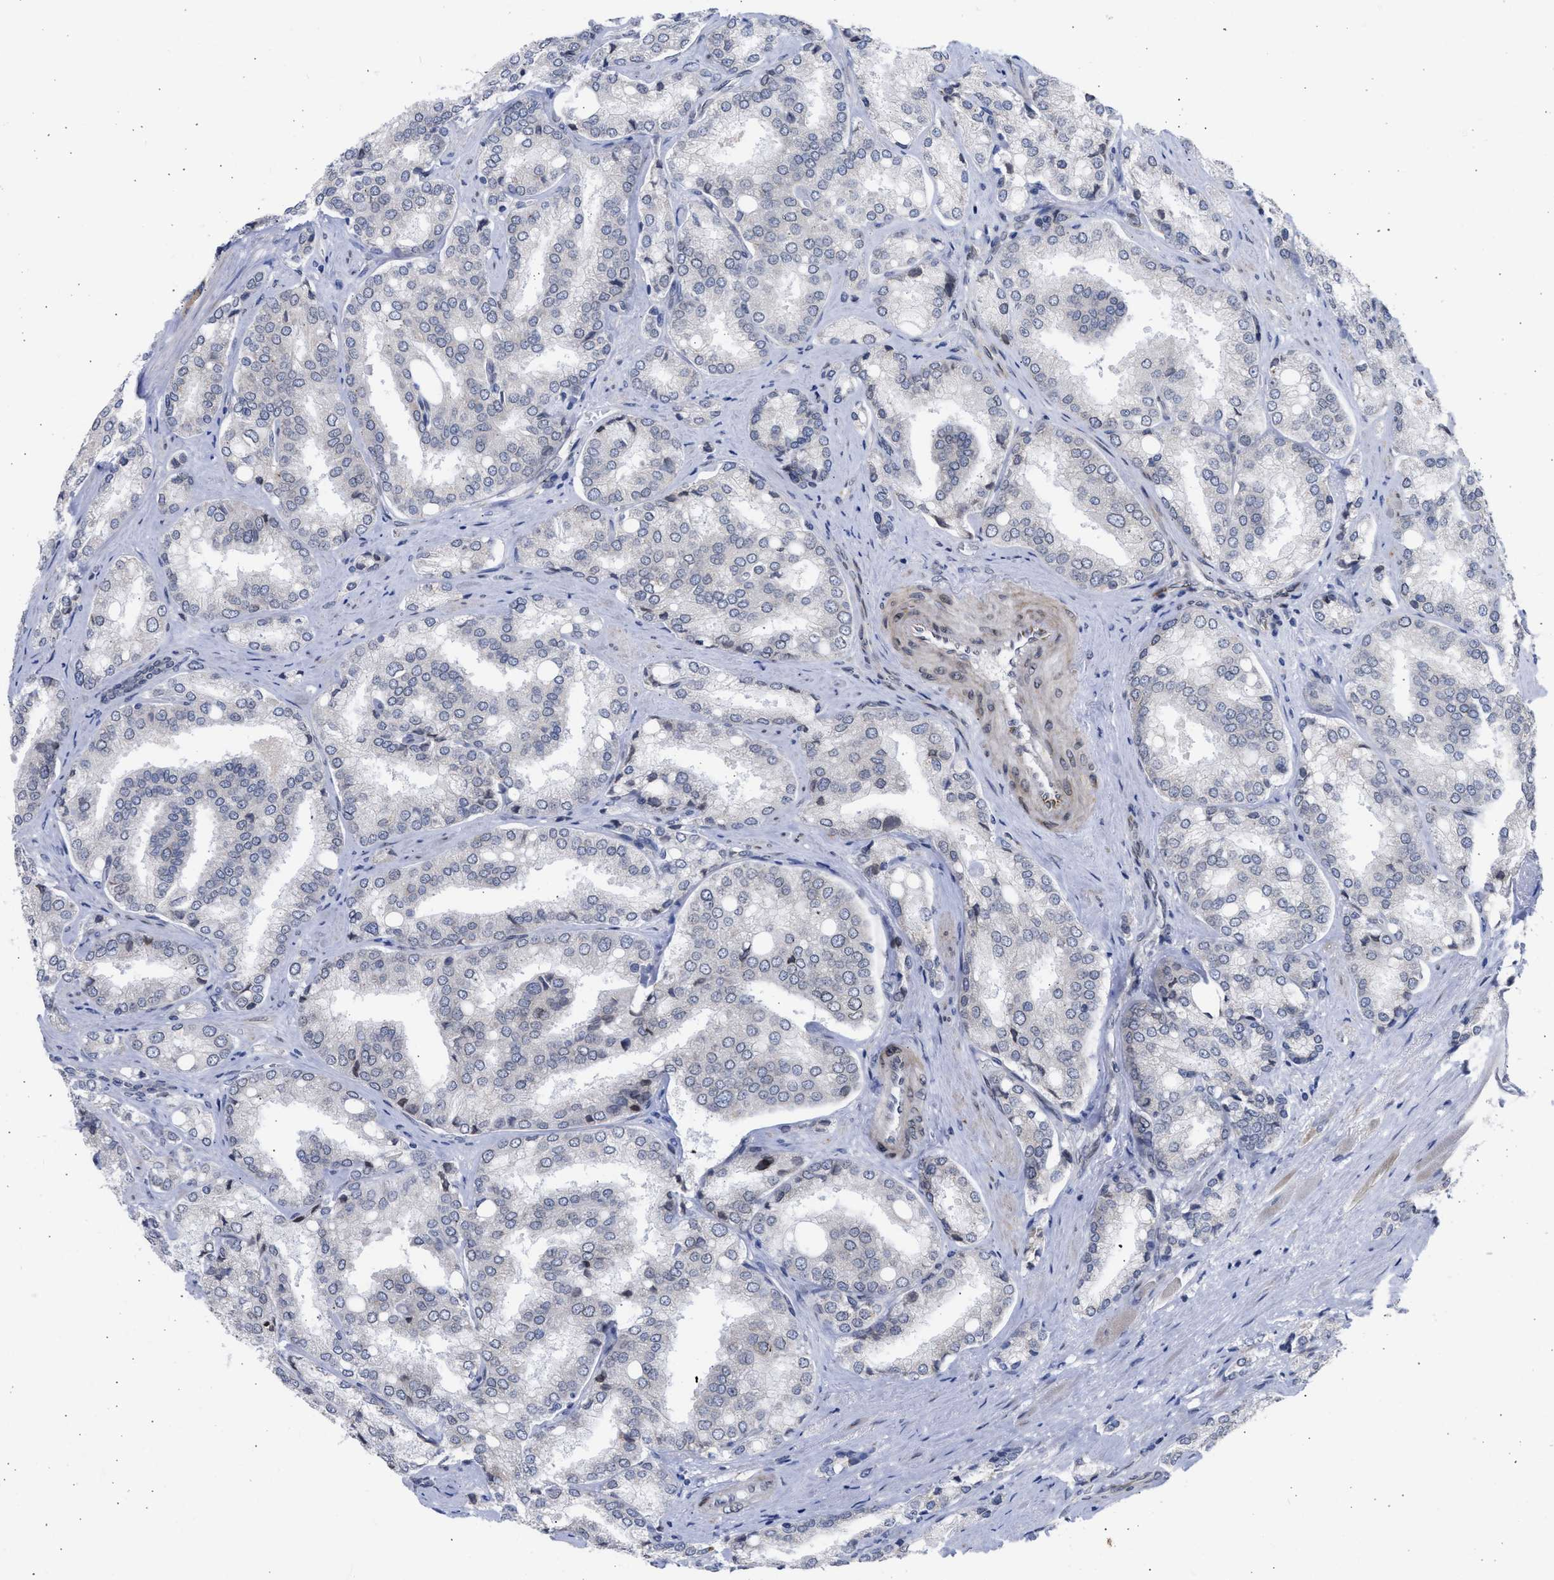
{"staining": {"intensity": "negative", "quantity": "none", "location": "none"}, "tissue": "prostate cancer", "cell_type": "Tumor cells", "image_type": "cancer", "snomed": [{"axis": "morphology", "description": "Adenocarcinoma, High grade"}, {"axis": "topography", "description": "Prostate"}], "caption": "An immunohistochemistry (IHC) photomicrograph of adenocarcinoma (high-grade) (prostate) is shown. There is no staining in tumor cells of adenocarcinoma (high-grade) (prostate).", "gene": "NUP35", "patient": {"sex": "male", "age": 50}}